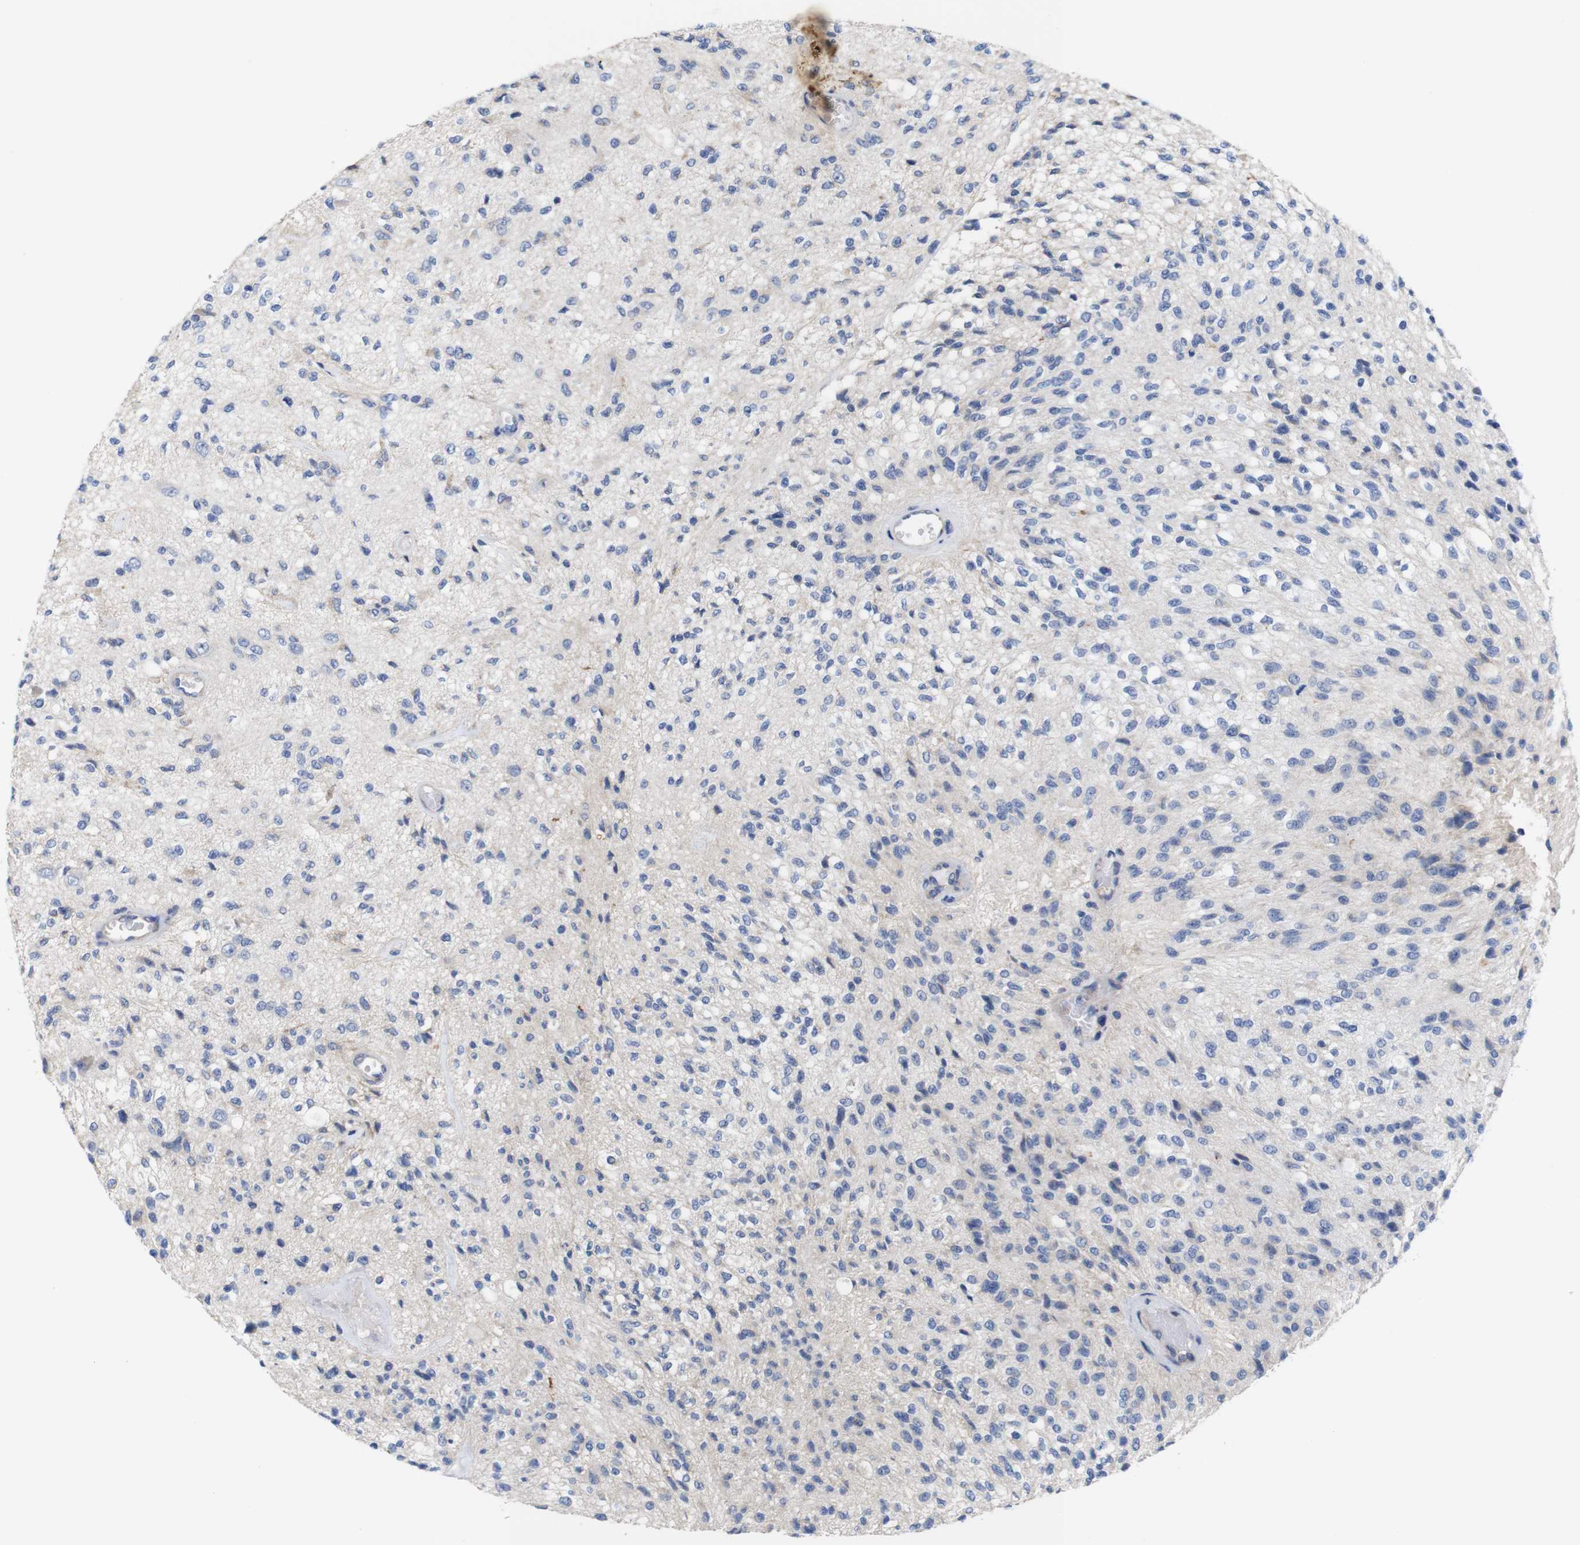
{"staining": {"intensity": "negative", "quantity": "none", "location": "none"}, "tissue": "glioma", "cell_type": "Tumor cells", "image_type": "cancer", "snomed": [{"axis": "morphology", "description": "Normal tissue, NOS"}, {"axis": "morphology", "description": "Glioma, malignant, High grade"}, {"axis": "topography", "description": "Cerebral cortex"}], "caption": "Immunohistochemical staining of glioma reveals no significant staining in tumor cells.", "gene": "USH1C", "patient": {"sex": "male", "age": 77}}